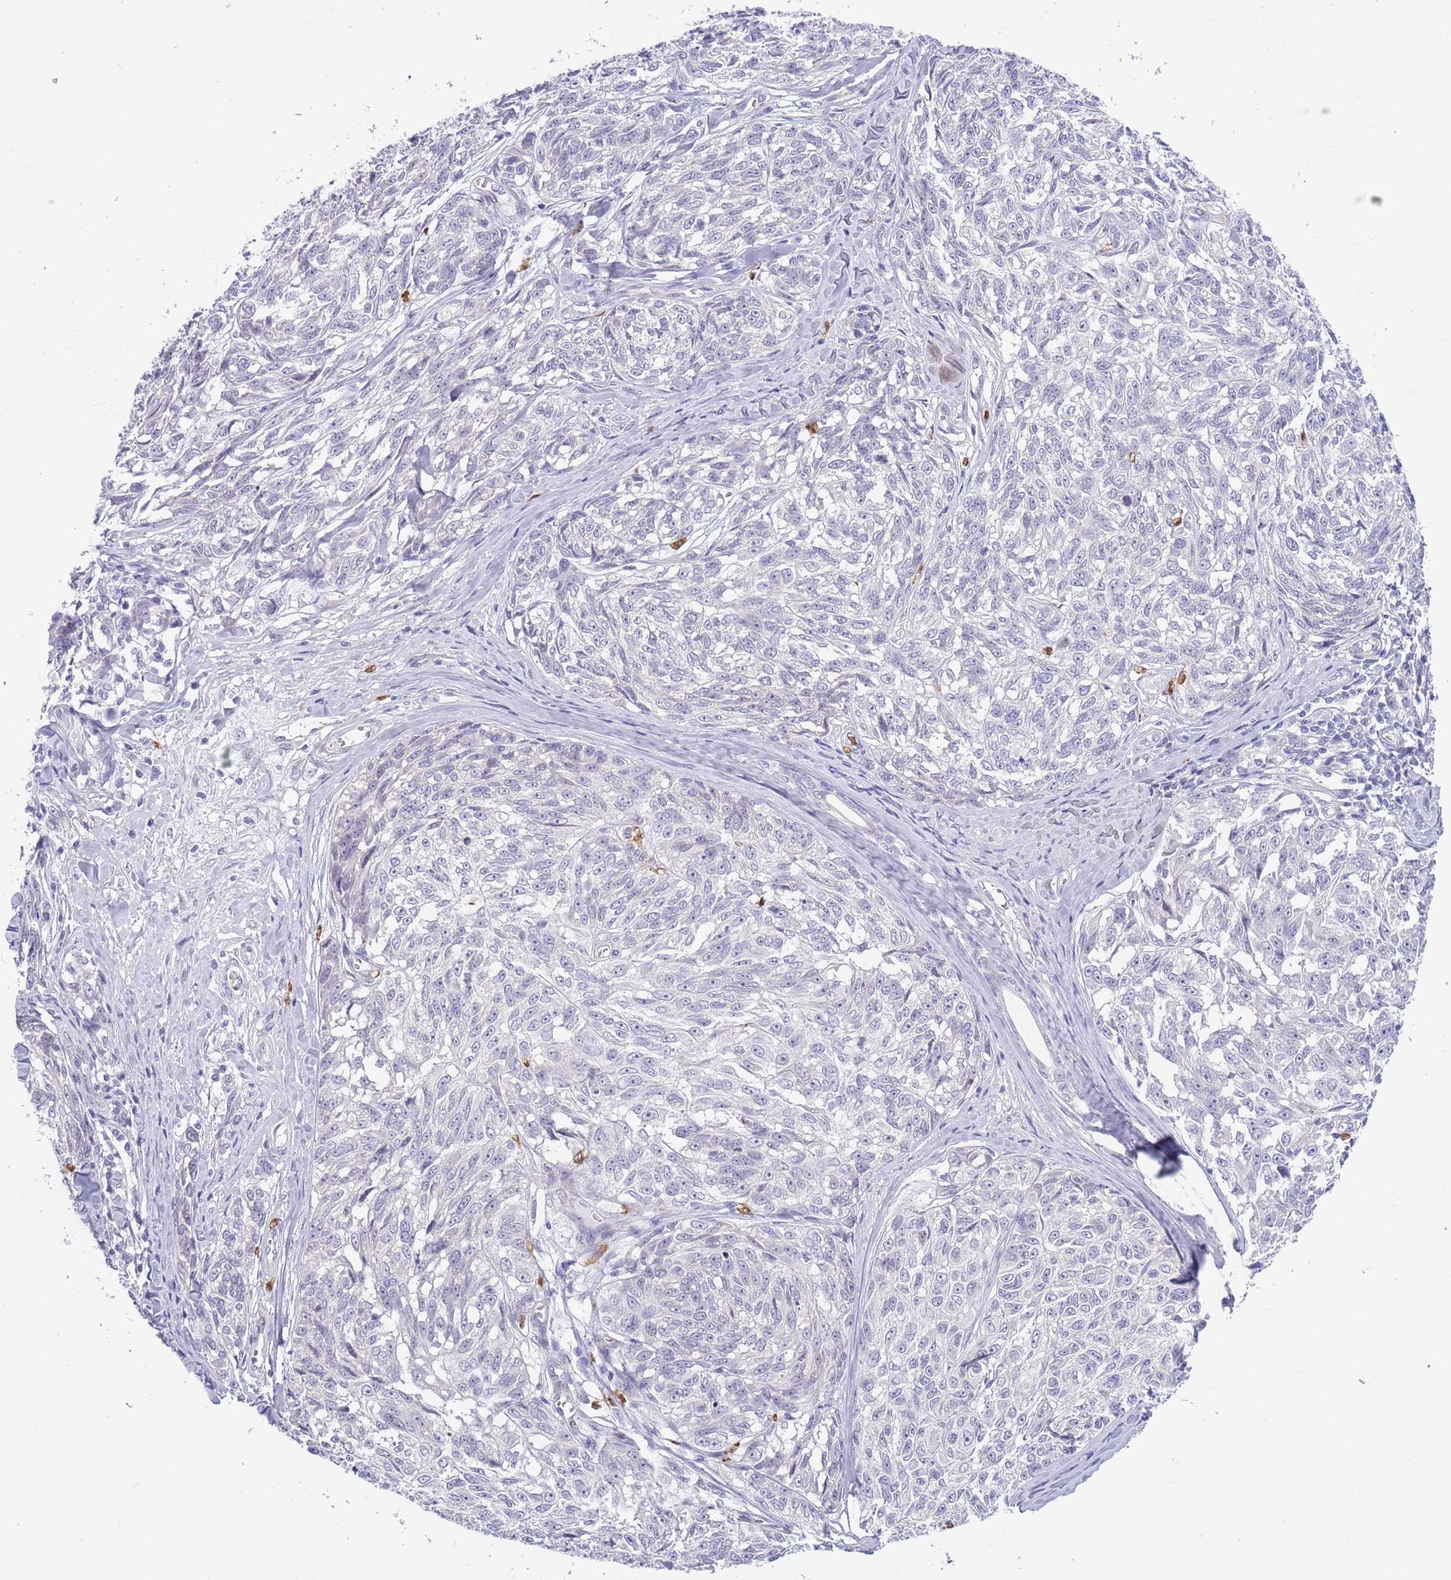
{"staining": {"intensity": "negative", "quantity": "none", "location": "none"}, "tissue": "melanoma", "cell_type": "Tumor cells", "image_type": "cancer", "snomed": [{"axis": "morphology", "description": "Normal tissue, NOS"}, {"axis": "morphology", "description": "Malignant melanoma, NOS"}, {"axis": "topography", "description": "Skin"}], "caption": "This image is of melanoma stained with immunohistochemistry to label a protein in brown with the nuclei are counter-stained blue. There is no positivity in tumor cells.", "gene": "ZFP2", "patient": {"sex": "female", "age": 64}}